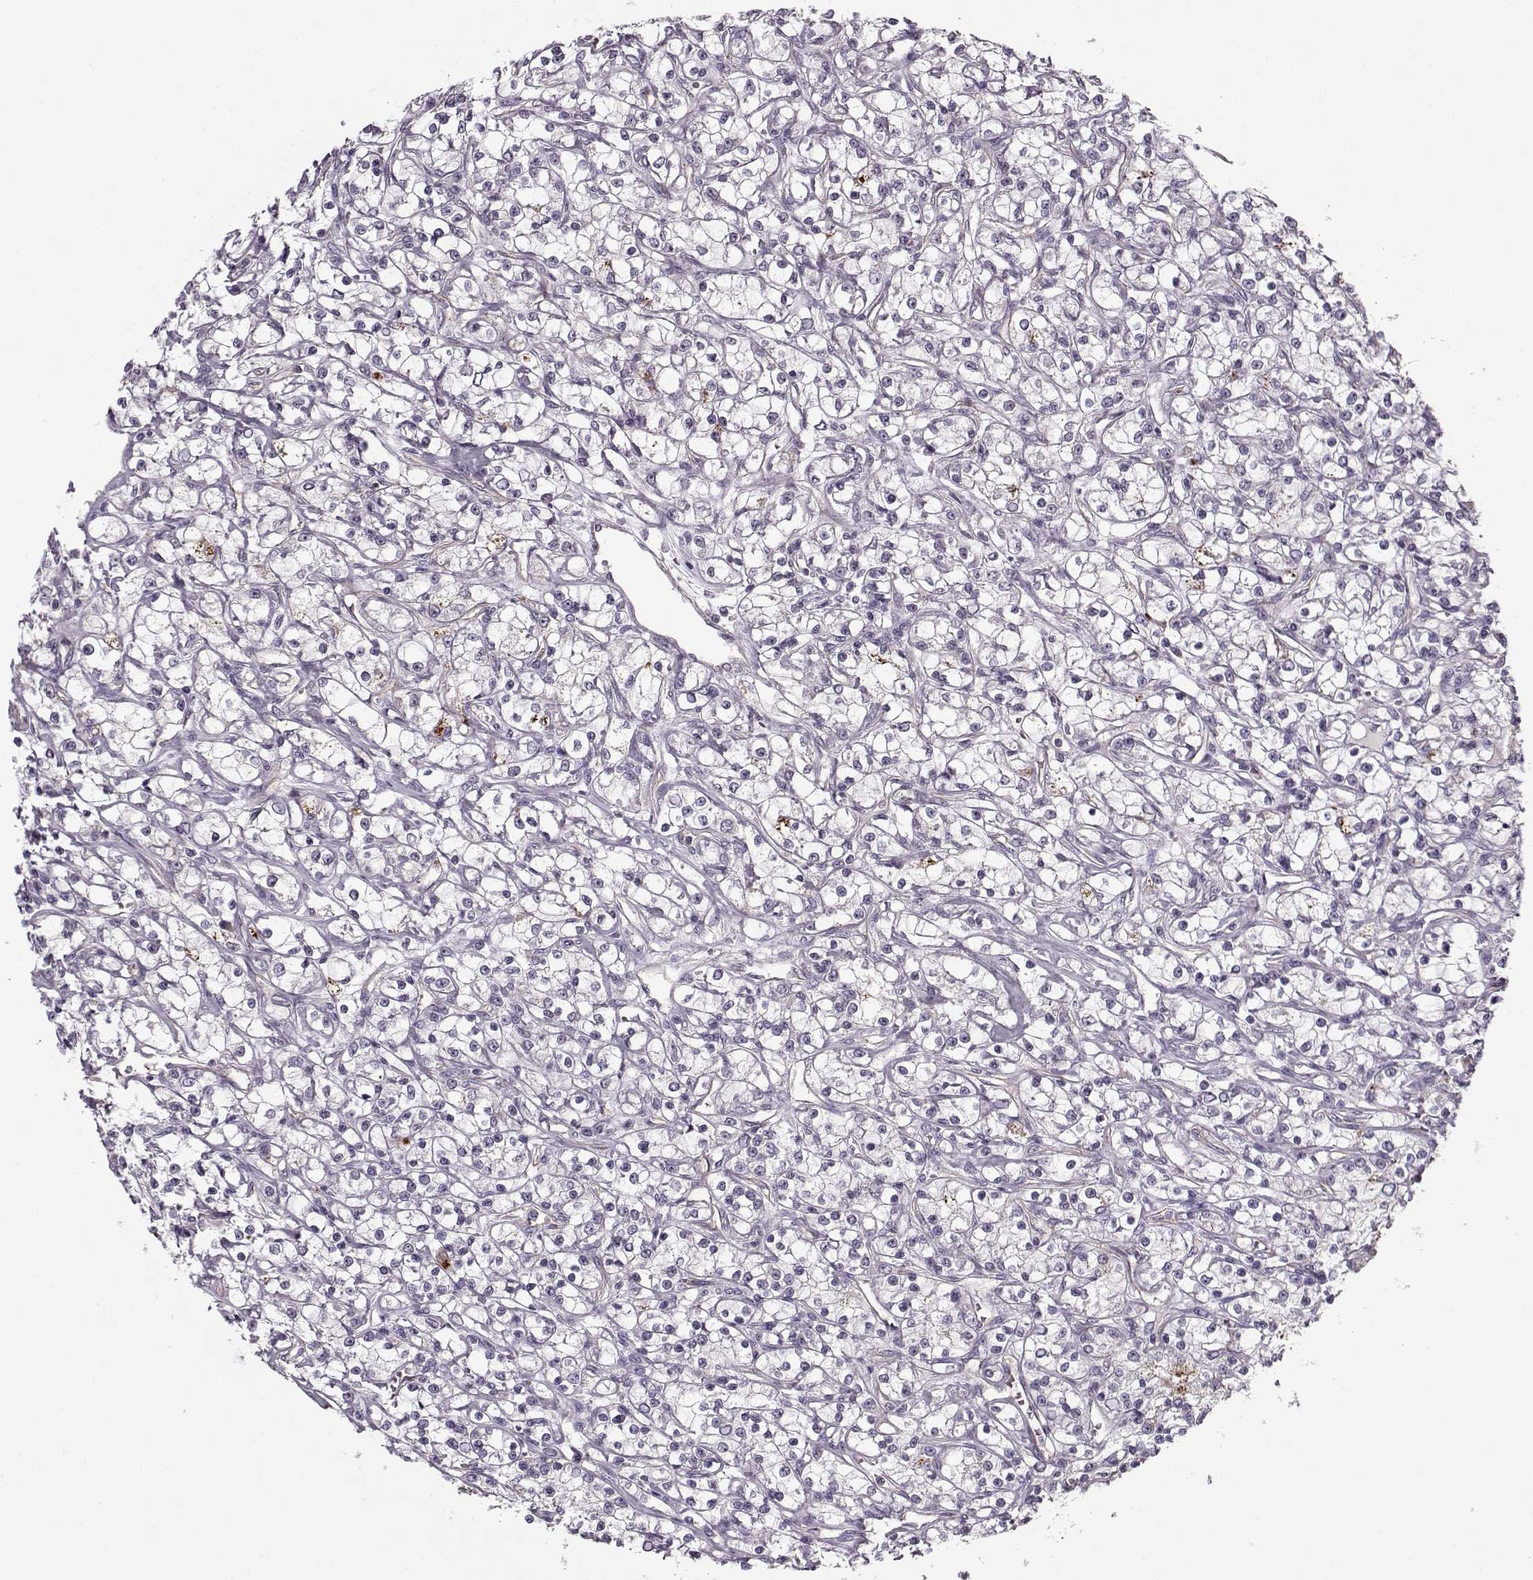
{"staining": {"intensity": "negative", "quantity": "none", "location": "none"}, "tissue": "renal cancer", "cell_type": "Tumor cells", "image_type": "cancer", "snomed": [{"axis": "morphology", "description": "Adenocarcinoma, NOS"}, {"axis": "topography", "description": "Kidney"}], "caption": "A histopathology image of human renal cancer is negative for staining in tumor cells. Brightfield microscopy of IHC stained with DAB (brown) and hematoxylin (blue), captured at high magnification.", "gene": "ACOT11", "patient": {"sex": "female", "age": 59}}